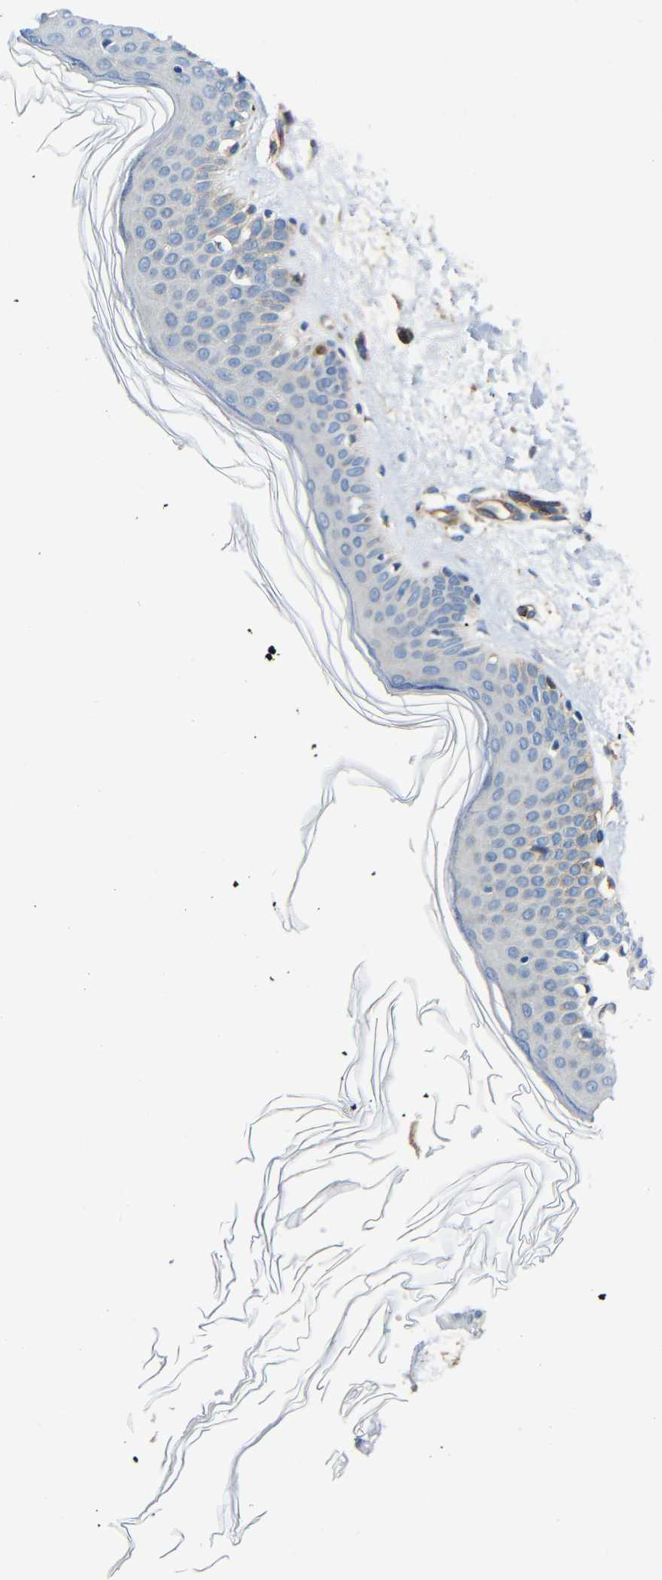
{"staining": {"intensity": "moderate", "quantity": ">75%", "location": "cytoplasmic/membranous"}, "tissue": "skin", "cell_type": "Fibroblasts", "image_type": "normal", "snomed": [{"axis": "morphology", "description": "Normal tissue, NOS"}, {"axis": "topography", "description": "Skin"}], "caption": "Protein expression analysis of unremarkable human skin reveals moderate cytoplasmic/membranous expression in about >75% of fibroblasts. (Brightfield microscopy of DAB IHC at high magnification).", "gene": "IGSF10", "patient": {"sex": "female", "age": 56}}